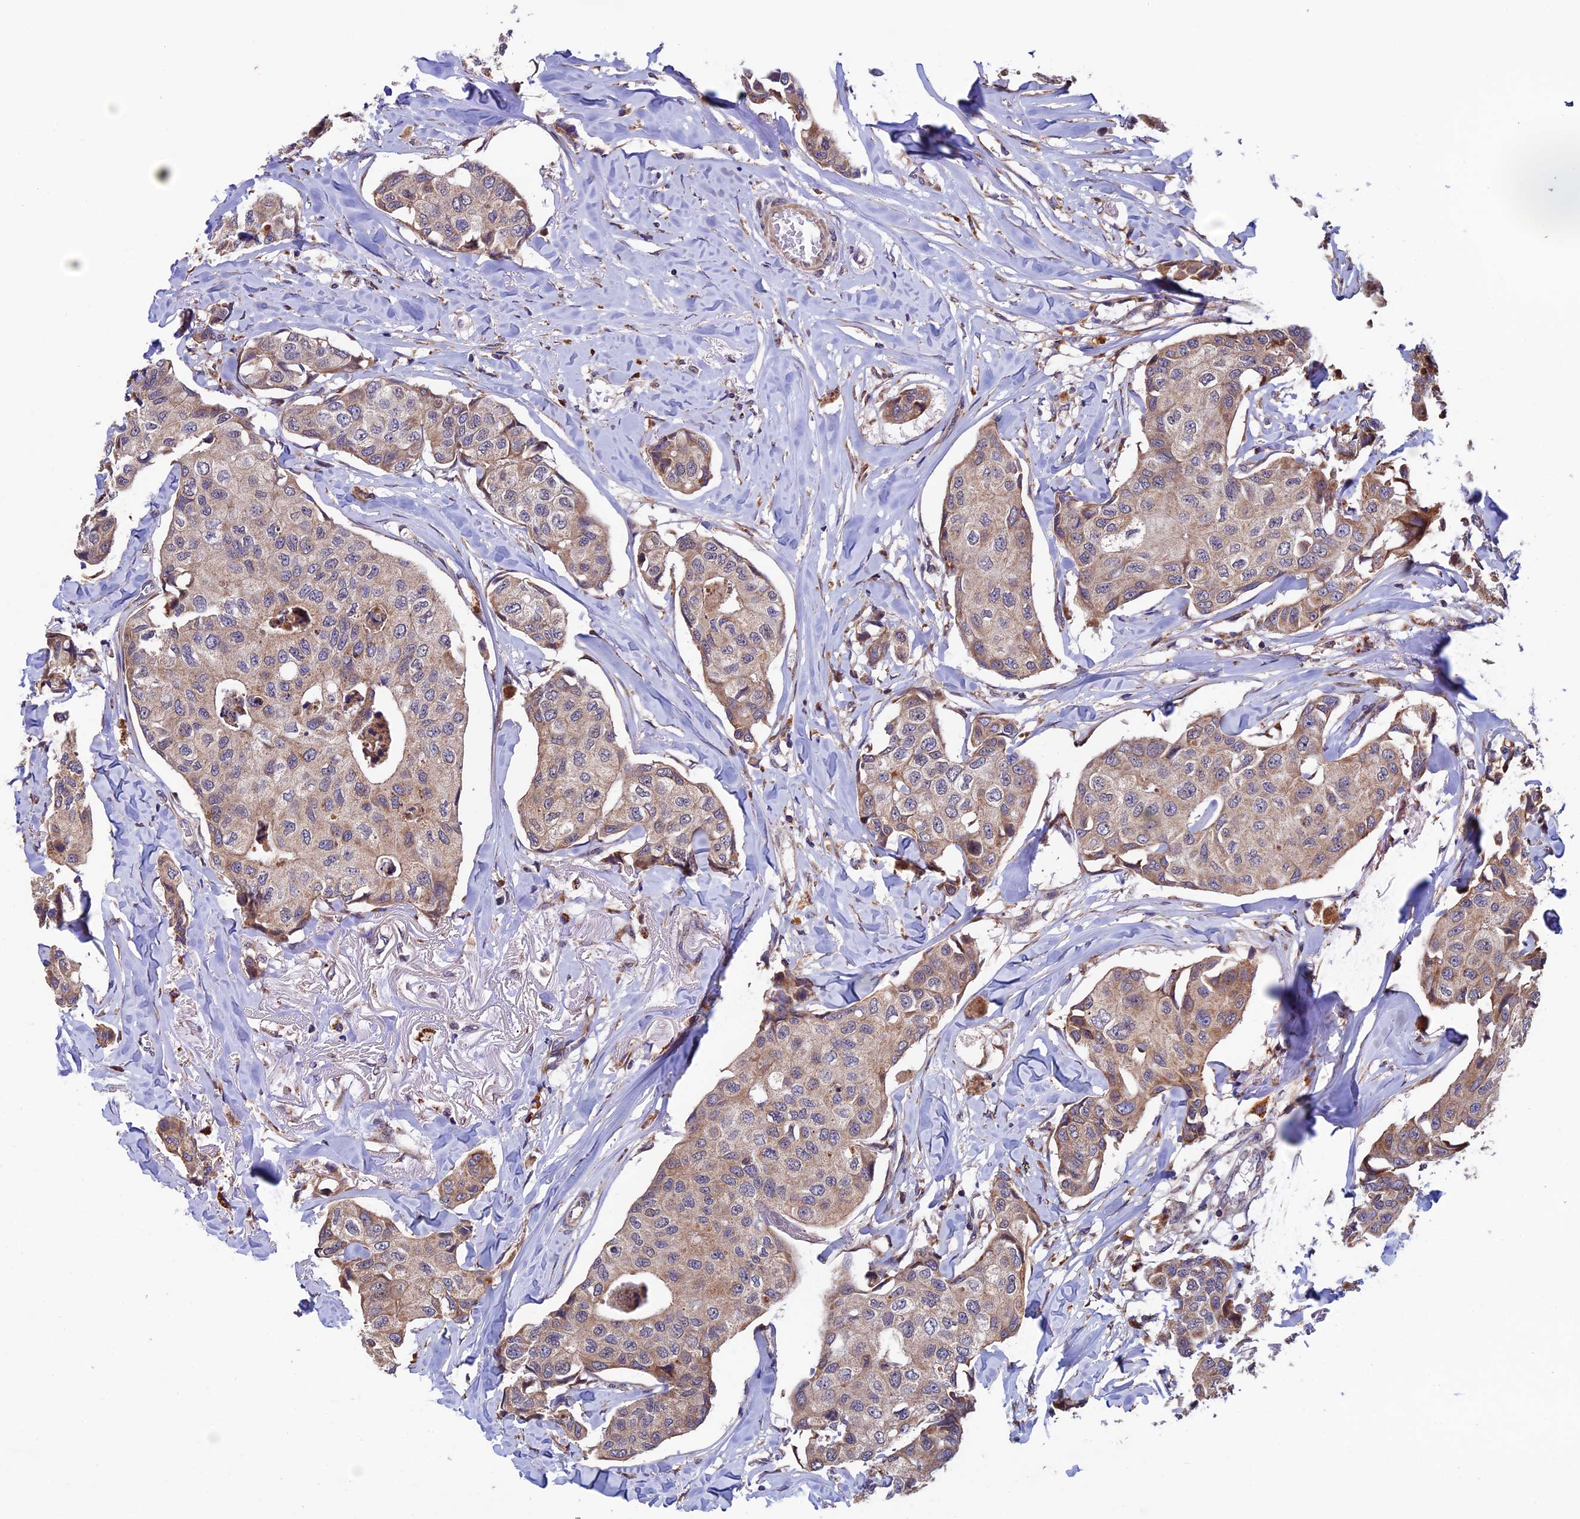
{"staining": {"intensity": "moderate", "quantity": ">75%", "location": "cytoplasmic/membranous"}, "tissue": "breast cancer", "cell_type": "Tumor cells", "image_type": "cancer", "snomed": [{"axis": "morphology", "description": "Duct carcinoma"}, {"axis": "topography", "description": "Breast"}], "caption": "This image exhibits immunohistochemistry (IHC) staining of intraductal carcinoma (breast), with medium moderate cytoplasmic/membranous positivity in approximately >75% of tumor cells.", "gene": "RNF17", "patient": {"sex": "female", "age": 80}}